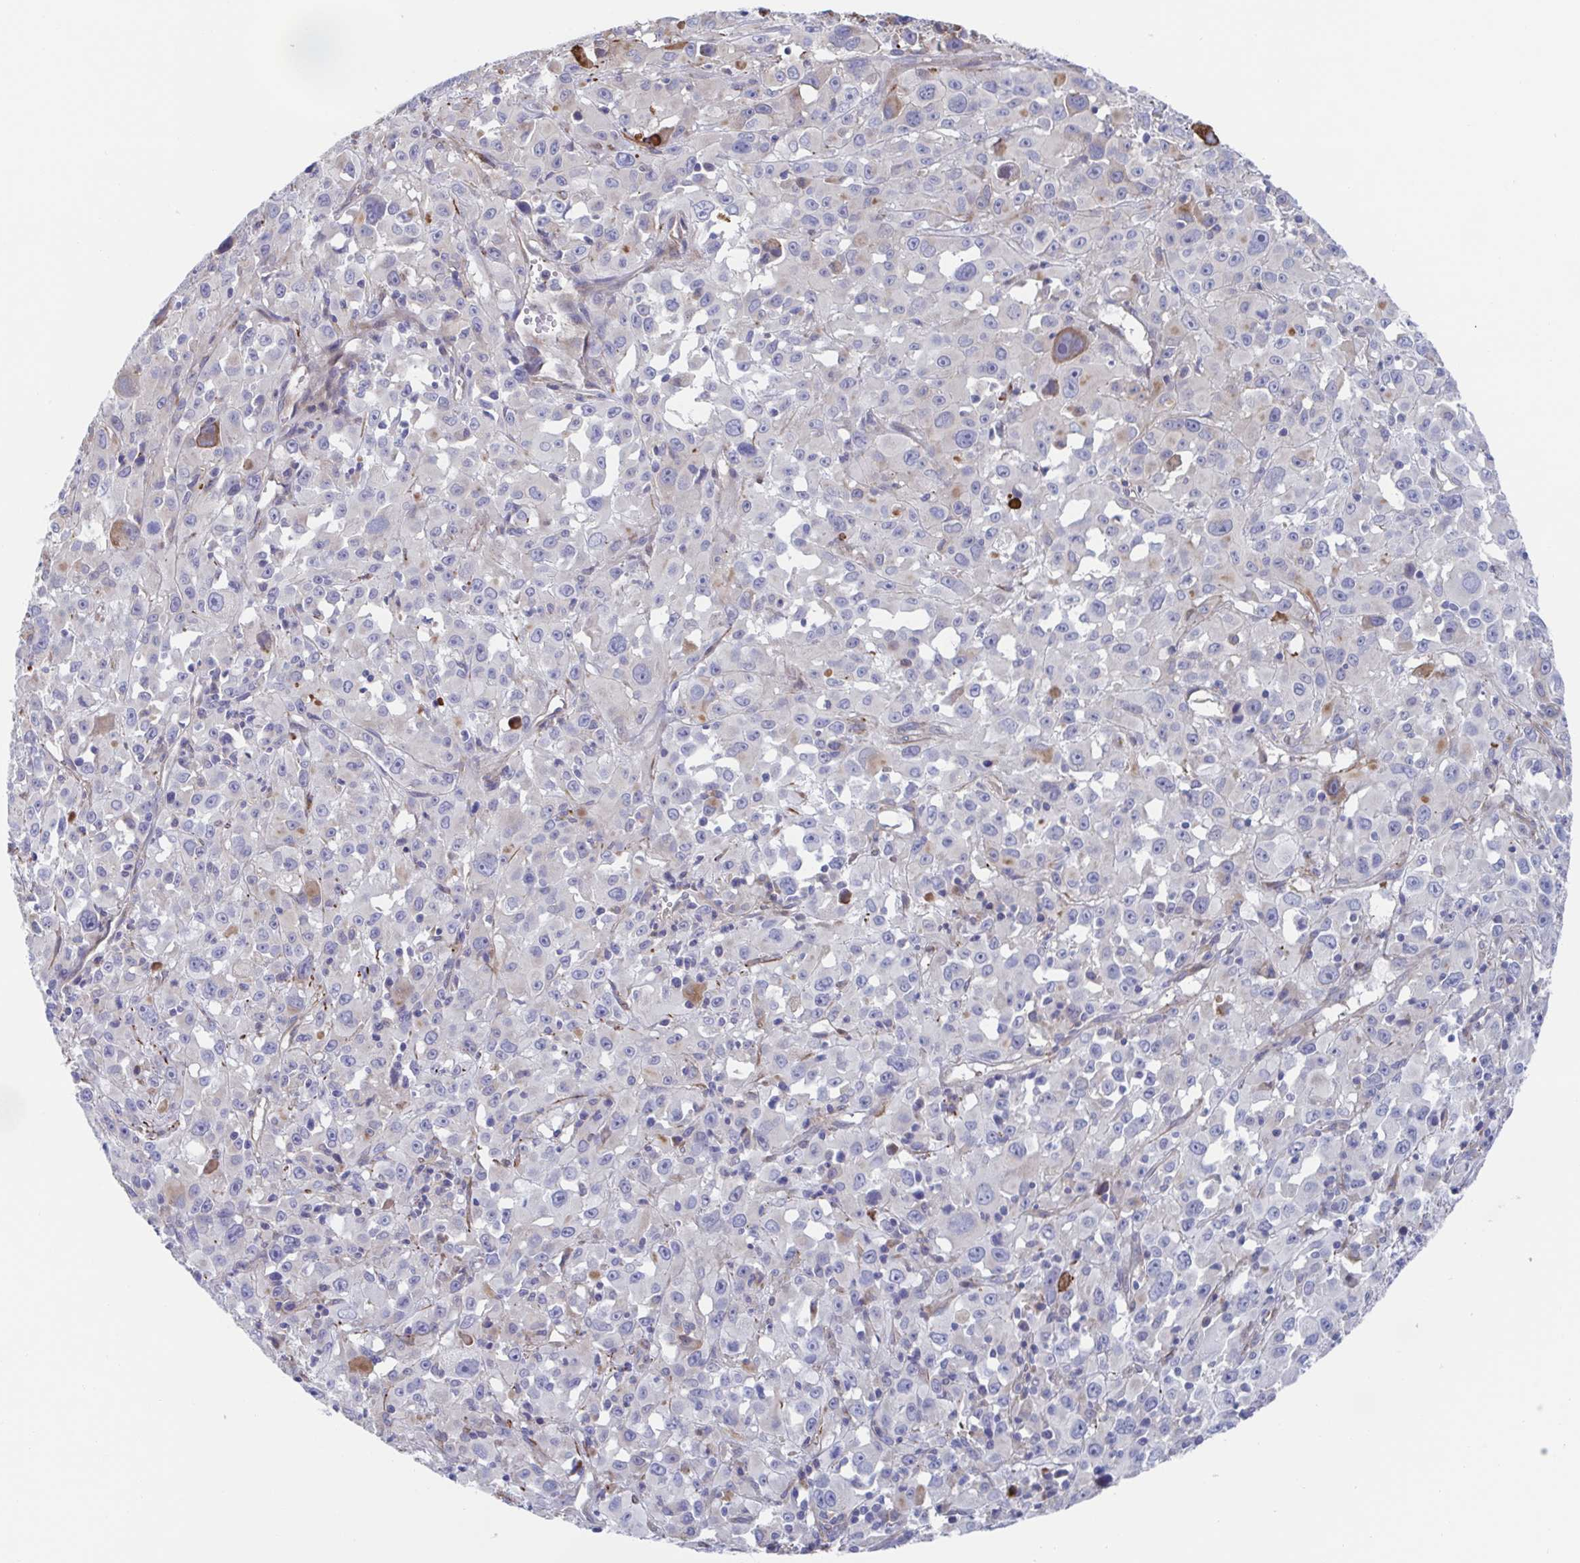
{"staining": {"intensity": "negative", "quantity": "none", "location": "none"}, "tissue": "melanoma", "cell_type": "Tumor cells", "image_type": "cancer", "snomed": [{"axis": "morphology", "description": "Malignant melanoma, Metastatic site"}, {"axis": "topography", "description": "Soft tissue"}], "caption": "Tumor cells are negative for protein expression in human melanoma.", "gene": "KLC3", "patient": {"sex": "male", "age": 50}}